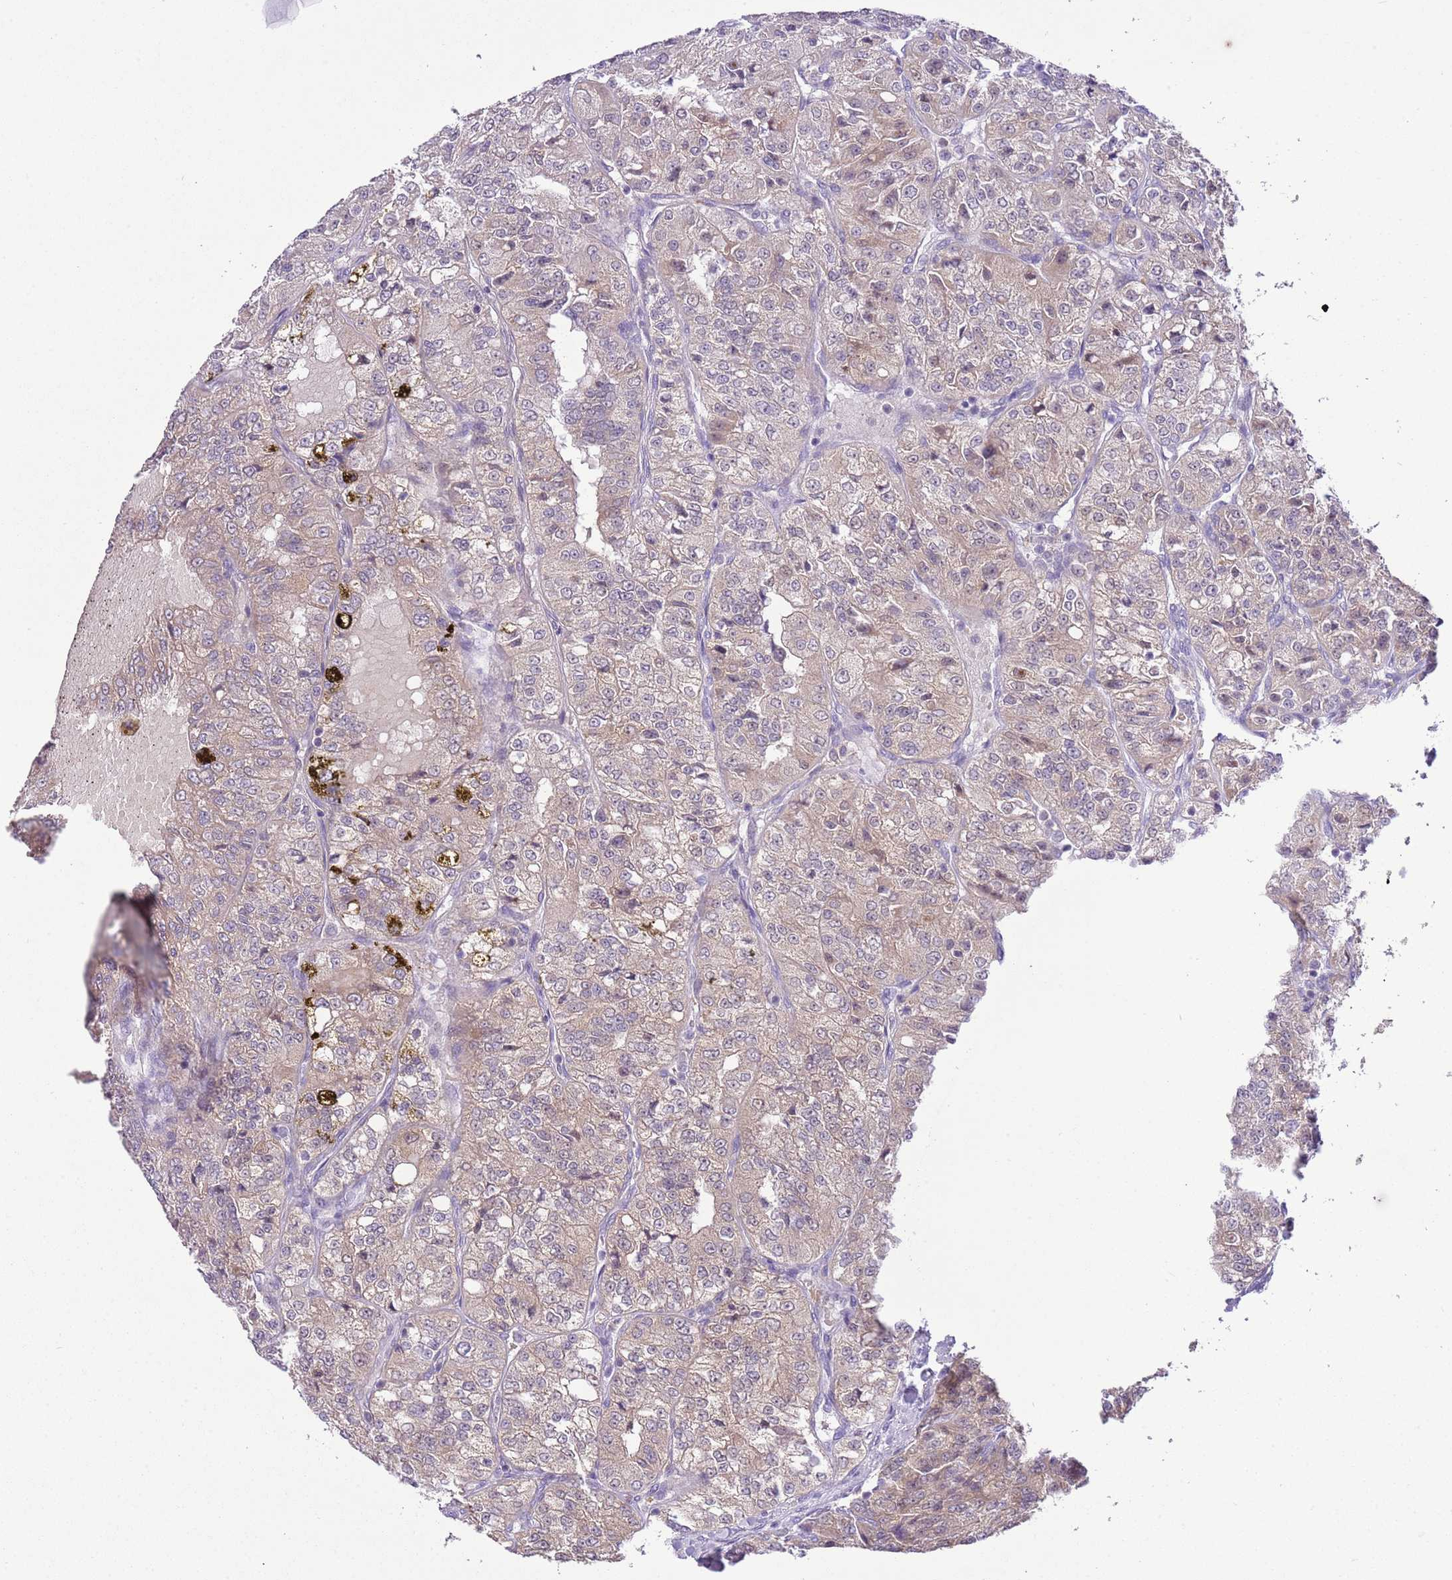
{"staining": {"intensity": "weak", "quantity": "25%-75%", "location": "cytoplasmic/membranous"}, "tissue": "renal cancer", "cell_type": "Tumor cells", "image_type": "cancer", "snomed": [{"axis": "morphology", "description": "Adenocarcinoma, NOS"}, {"axis": "topography", "description": "Kidney"}], "caption": "The micrograph demonstrates staining of adenocarcinoma (renal), revealing weak cytoplasmic/membranous protein positivity (brown color) within tumor cells. Nuclei are stained in blue.", "gene": "GALK2", "patient": {"sex": "female", "age": 63}}